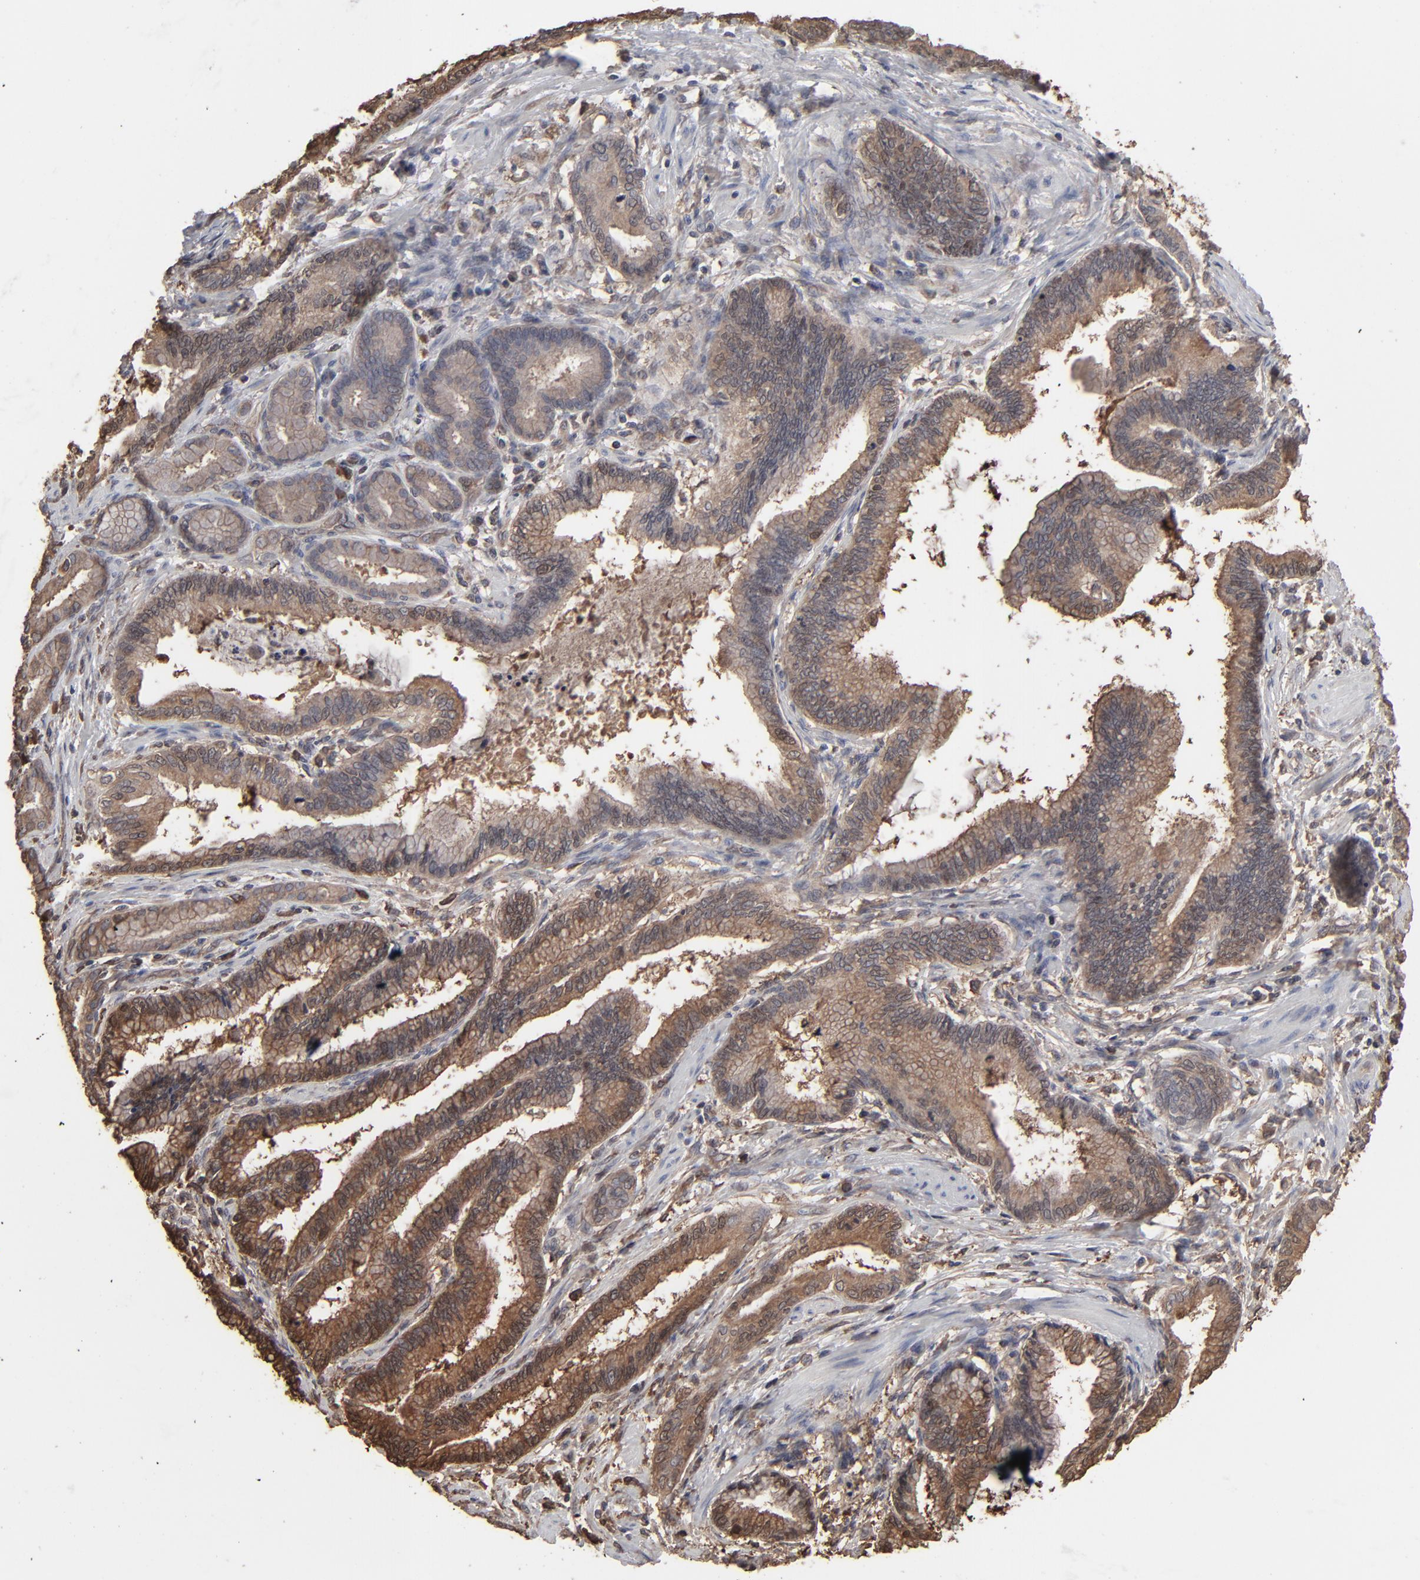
{"staining": {"intensity": "moderate", "quantity": ">75%", "location": "cytoplasmic/membranous"}, "tissue": "pancreatic cancer", "cell_type": "Tumor cells", "image_type": "cancer", "snomed": [{"axis": "morphology", "description": "Adenocarcinoma, NOS"}, {"axis": "topography", "description": "Pancreas"}], "caption": "A medium amount of moderate cytoplasmic/membranous positivity is appreciated in approximately >75% of tumor cells in adenocarcinoma (pancreatic) tissue.", "gene": "NME1-NME2", "patient": {"sex": "female", "age": 64}}